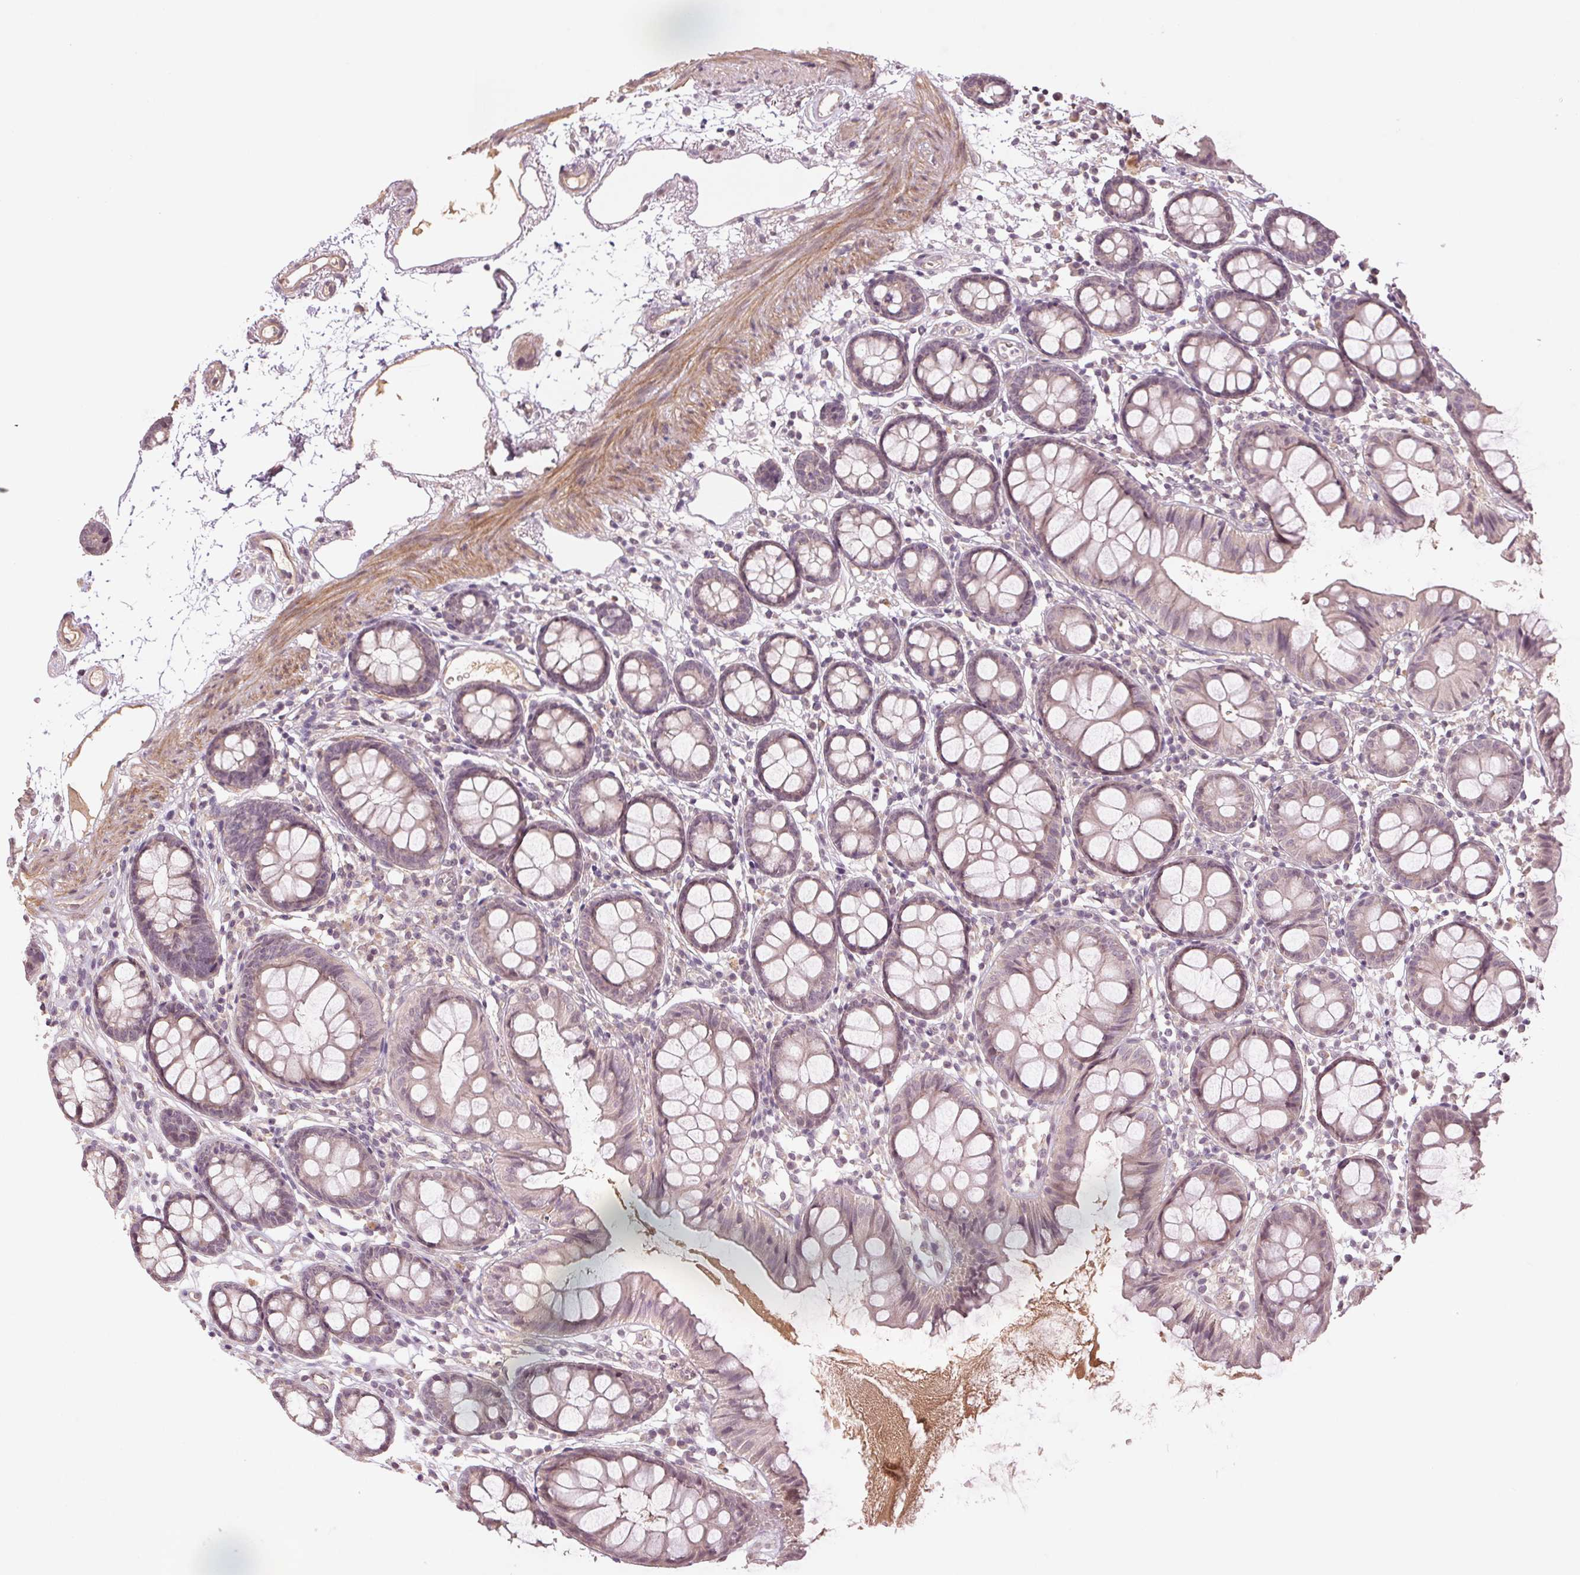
{"staining": {"intensity": "weak", "quantity": ">75%", "location": "cytoplasmic/membranous"}, "tissue": "colon", "cell_type": "Endothelial cells", "image_type": "normal", "snomed": [{"axis": "morphology", "description": "Normal tissue, NOS"}, {"axis": "topography", "description": "Colon"}], "caption": "Colon stained with a brown dye displays weak cytoplasmic/membranous positive staining in about >75% of endothelial cells.", "gene": "PPIAL4A", "patient": {"sex": "female", "age": 84}}